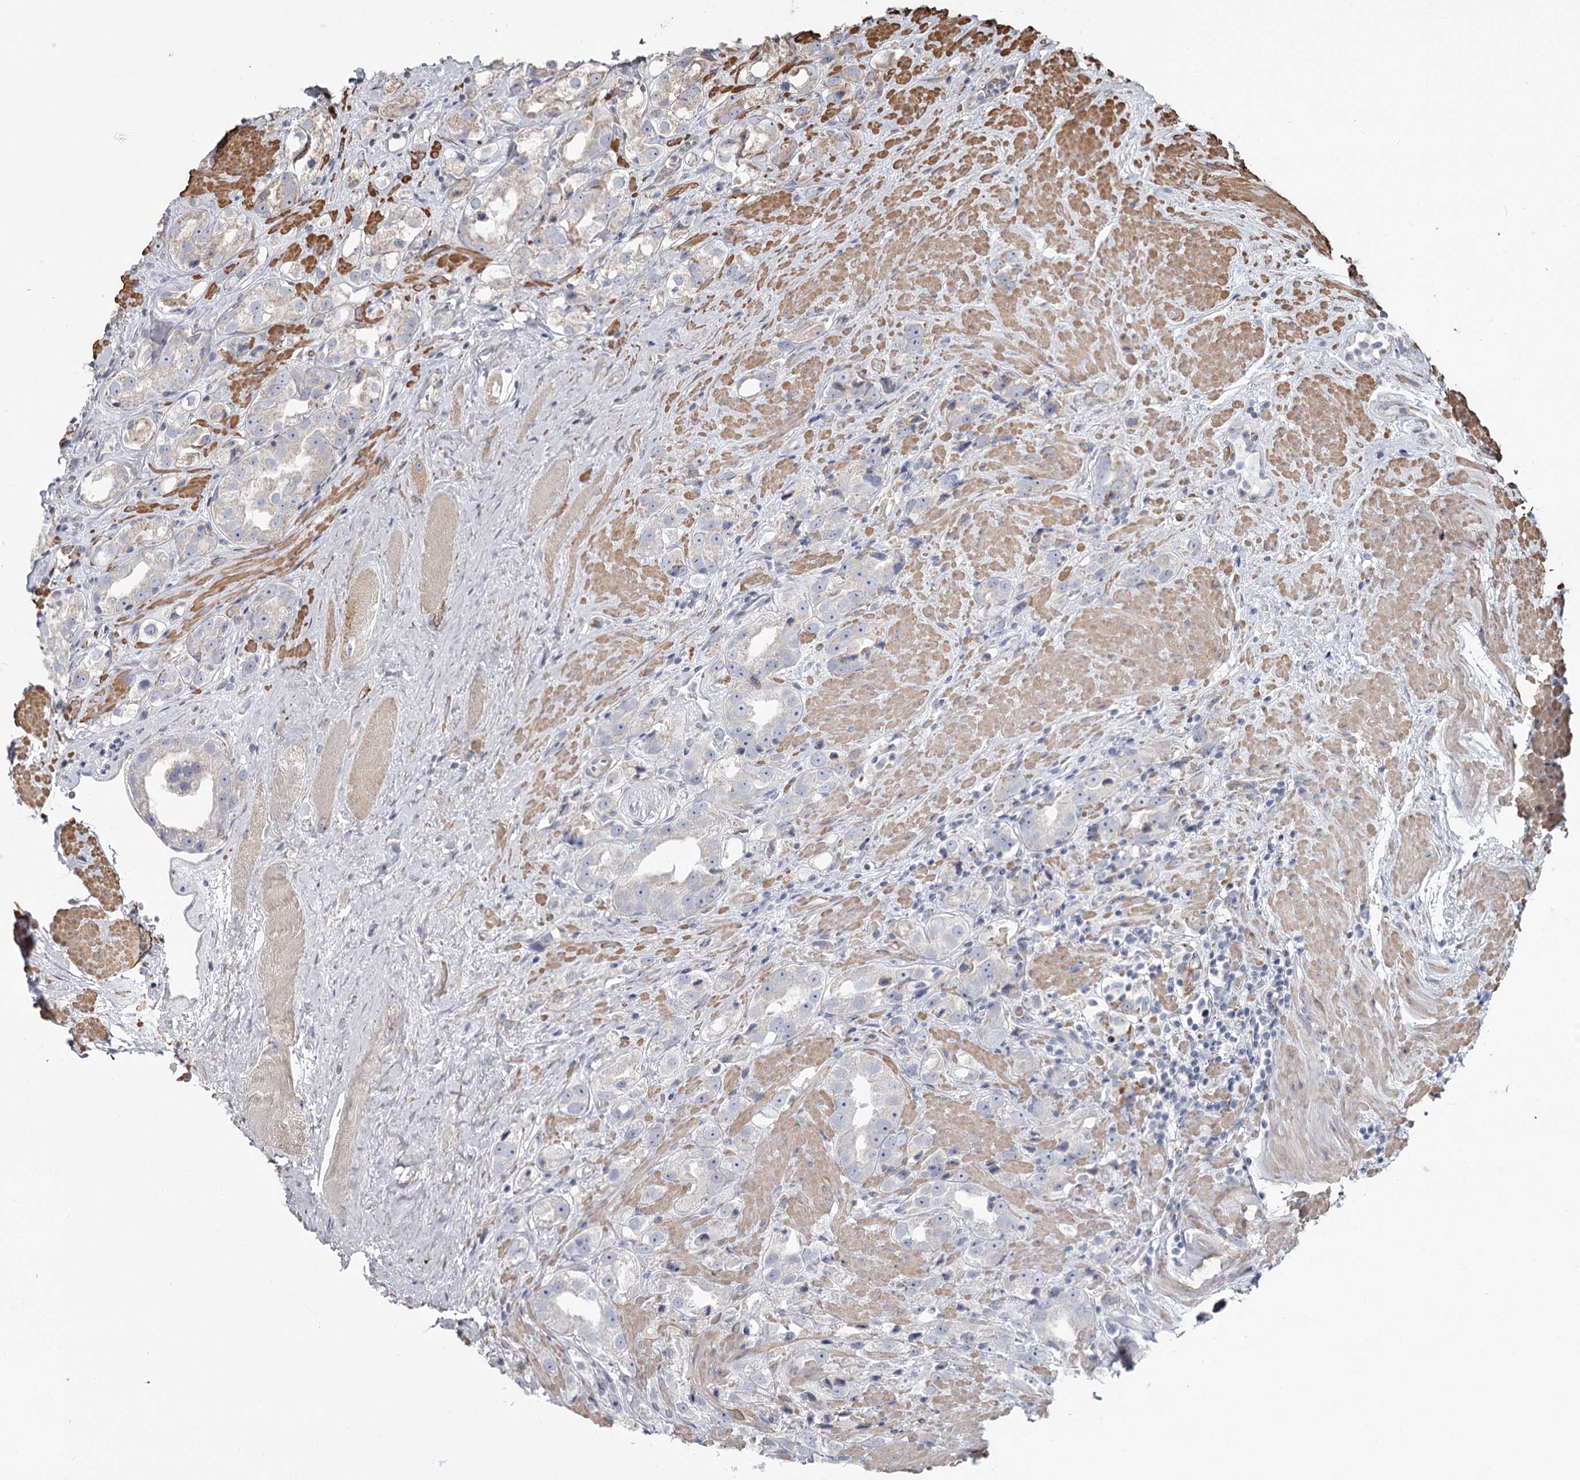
{"staining": {"intensity": "negative", "quantity": "none", "location": "none"}, "tissue": "prostate cancer", "cell_type": "Tumor cells", "image_type": "cancer", "snomed": [{"axis": "morphology", "description": "Adenocarcinoma, NOS"}, {"axis": "topography", "description": "Prostate"}], "caption": "Immunohistochemistry (IHC) of human adenocarcinoma (prostate) reveals no expression in tumor cells.", "gene": "DHRS9", "patient": {"sex": "male", "age": 79}}